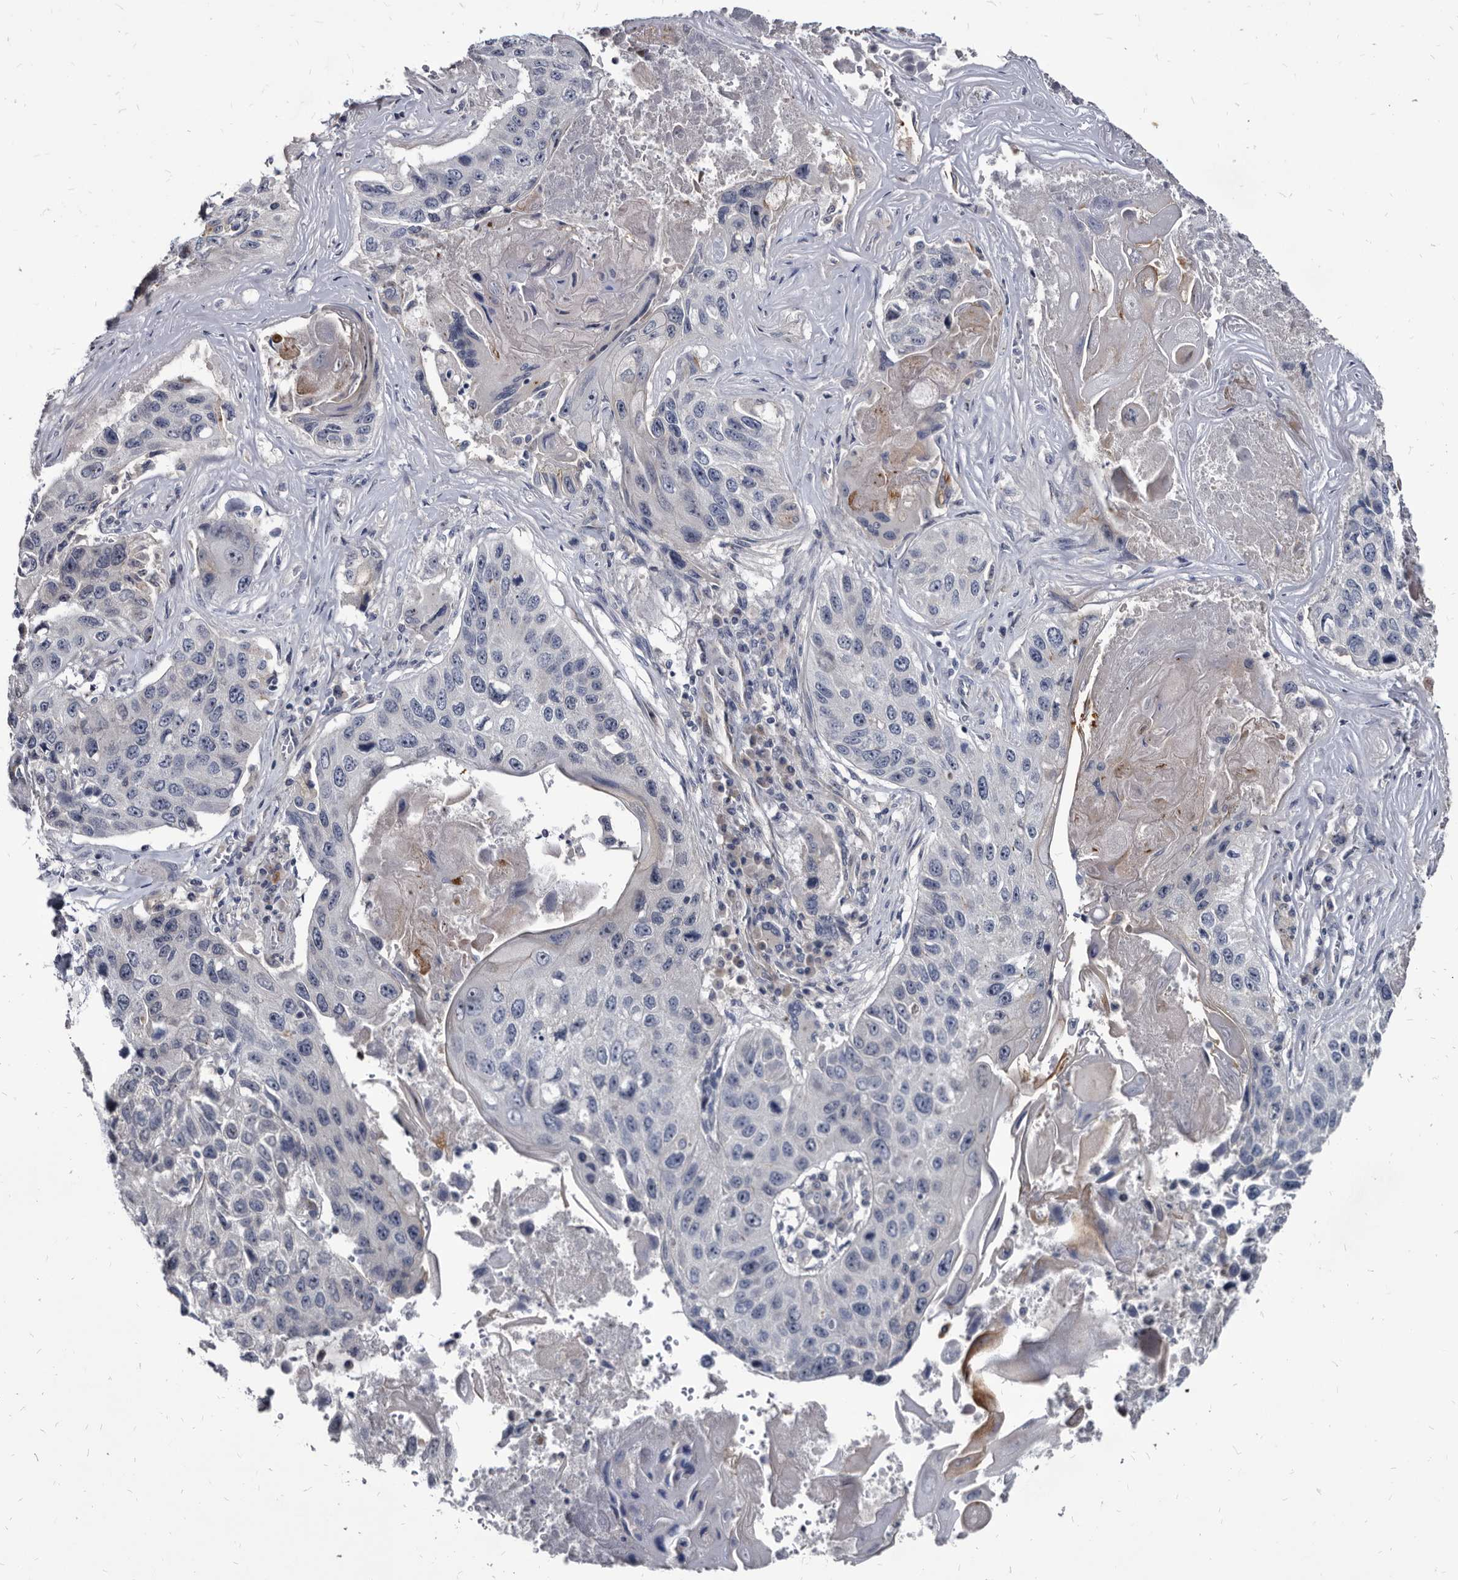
{"staining": {"intensity": "negative", "quantity": "none", "location": "none"}, "tissue": "lung cancer", "cell_type": "Tumor cells", "image_type": "cancer", "snomed": [{"axis": "morphology", "description": "Squamous cell carcinoma, NOS"}, {"axis": "topography", "description": "Lung"}], "caption": "Tumor cells are negative for brown protein staining in lung cancer. (DAB immunohistochemistry visualized using brightfield microscopy, high magnification).", "gene": "PRSS8", "patient": {"sex": "male", "age": 61}}